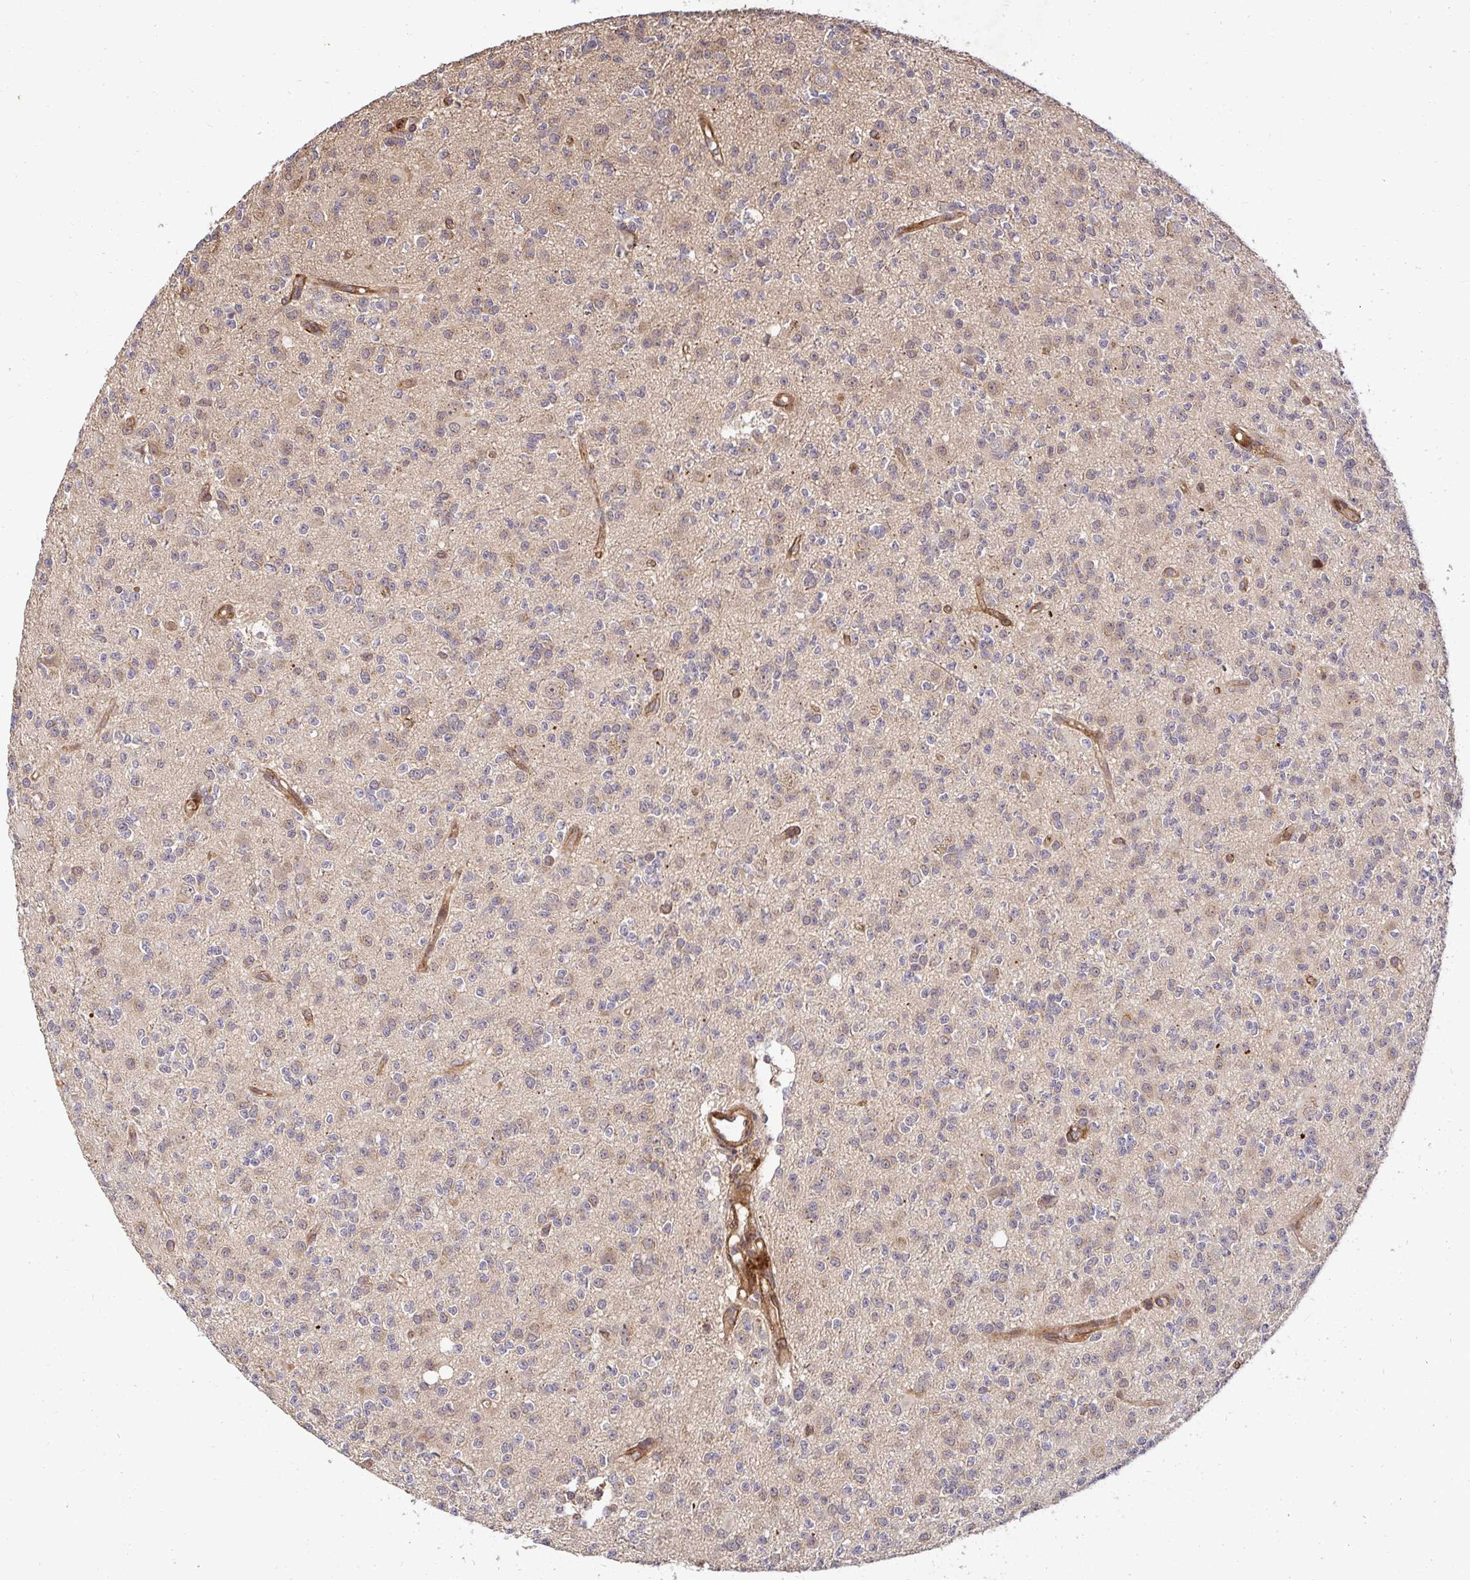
{"staining": {"intensity": "negative", "quantity": "none", "location": "none"}, "tissue": "glioma", "cell_type": "Tumor cells", "image_type": "cancer", "snomed": [{"axis": "morphology", "description": "Glioma, malignant, High grade"}, {"axis": "topography", "description": "Brain"}], "caption": "Histopathology image shows no significant protein staining in tumor cells of glioma. (Stains: DAB immunohistochemistry with hematoxylin counter stain, Microscopy: brightfield microscopy at high magnification).", "gene": "PSMA4", "patient": {"sex": "male", "age": 36}}